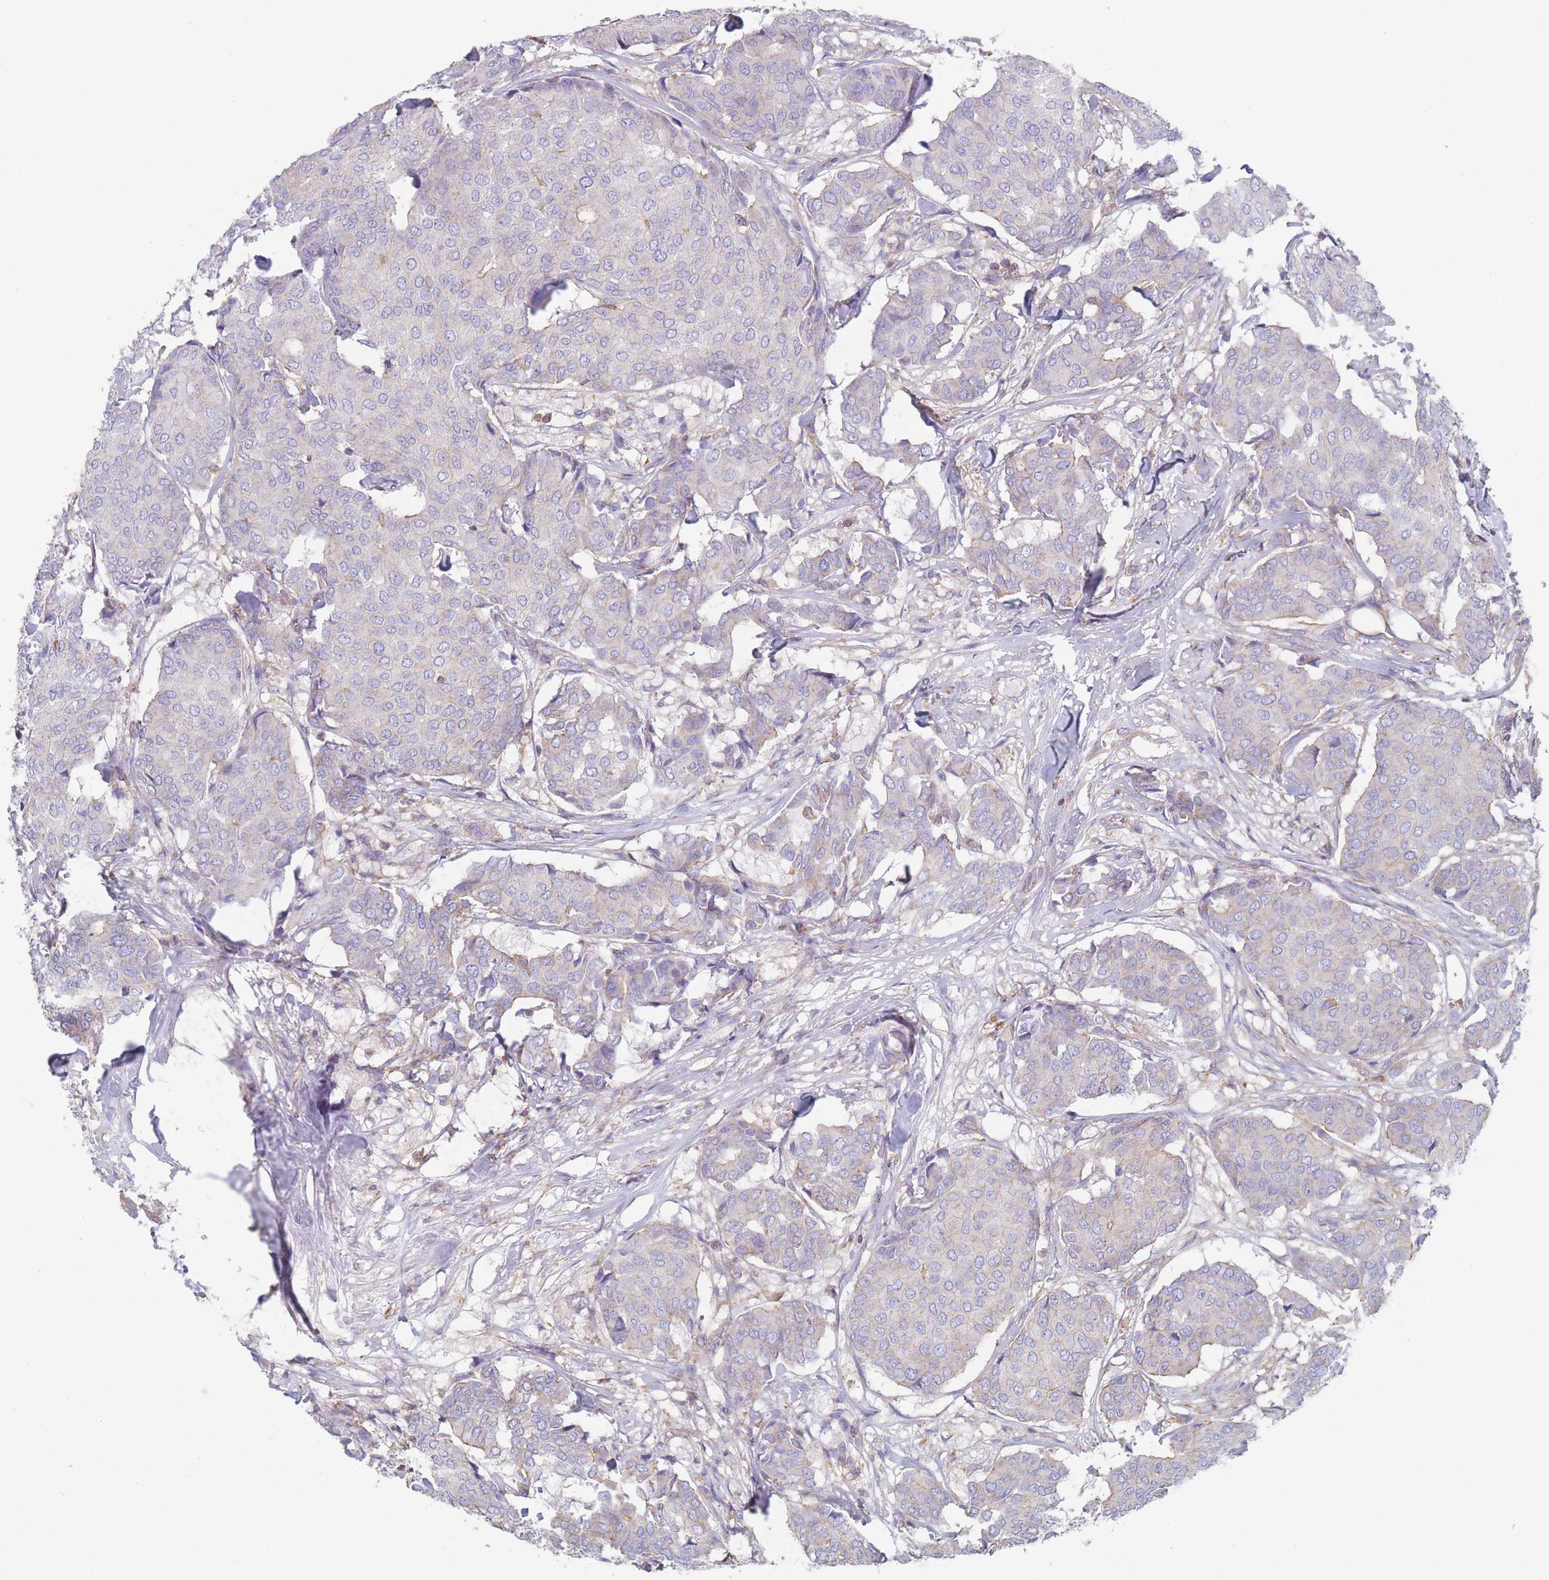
{"staining": {"intensity": "negative", "quantity": "none", "location": "none"}, "tissue": "breast cancer", "cell_type": "Tumor cells", "image_type": "cancer", "snomed": [{"axis": "morphology", "description": "Duct carcinoma"}, {"axis": "topography", "description": "Breast"}], "caption": "An immunohistochemistry photomicrograph of infiltrating ductal carcinoma (breast) is shown. There is no staining in tumor cells of infiltrating ductal carcinoma (breast).", "gene": "ADH1A", "patient": {"sex": "female", "age": 75}}